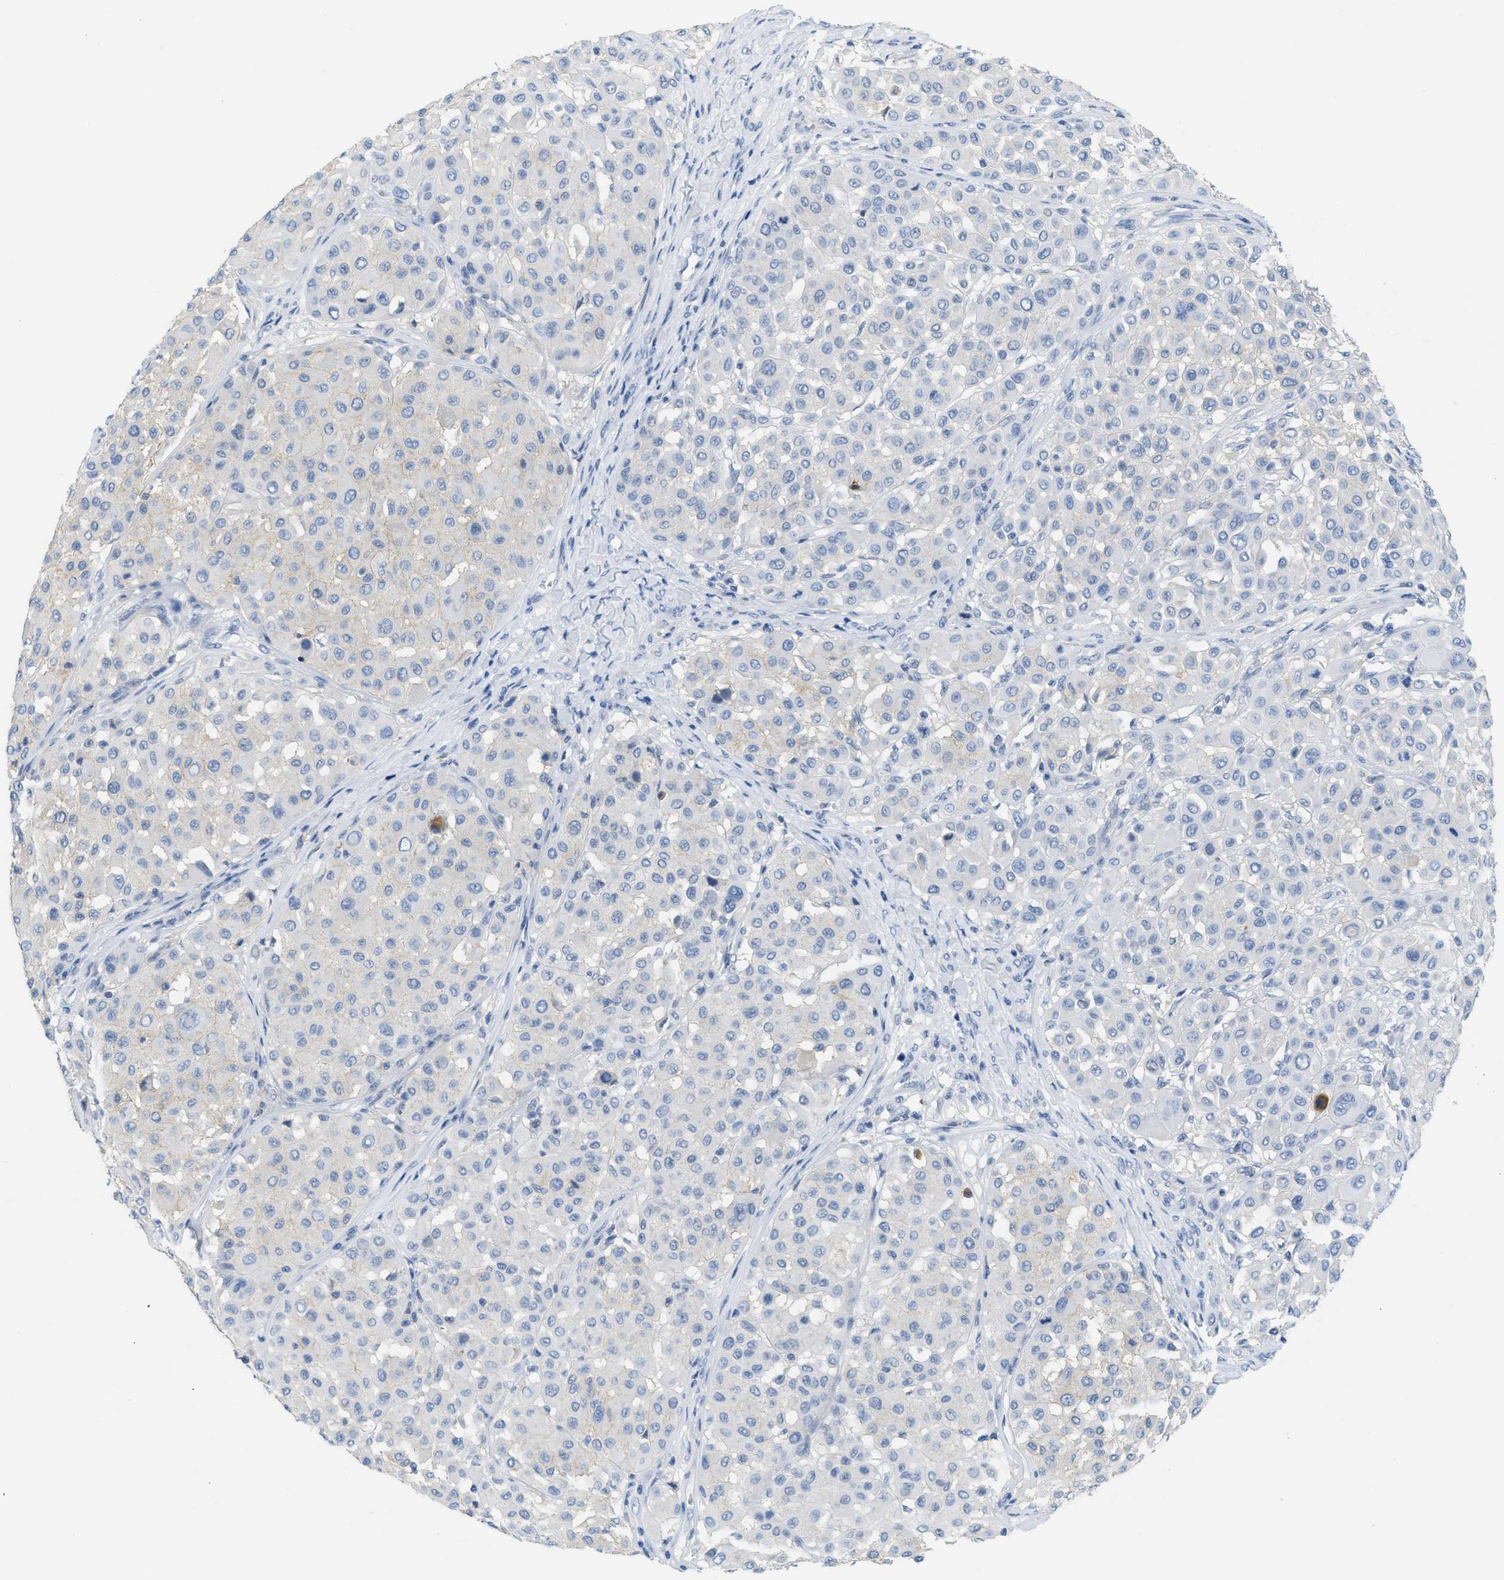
{"staining": {"intensity": "negative", "quantity": "none", "location": "none"}, "tissue": "melanoma", "cell_type": "Tumor cells", "image_type": "cancer", "snomed": [{"axis": "morphology", "description": "Malignant melanoma, Metastatic site"}, {"axis": "topography", "description": "Soft tissue"}], "caption": "DAB (3,3'-diaminobenzidine) immunohistochemical staining of melanoma reveals no significant staining in tumor cells. (Immunohistochemistry, brightfield microscopy, high magnification).", "gene": "CNNM4", "patient": {"sex": "male", "age": 41}}